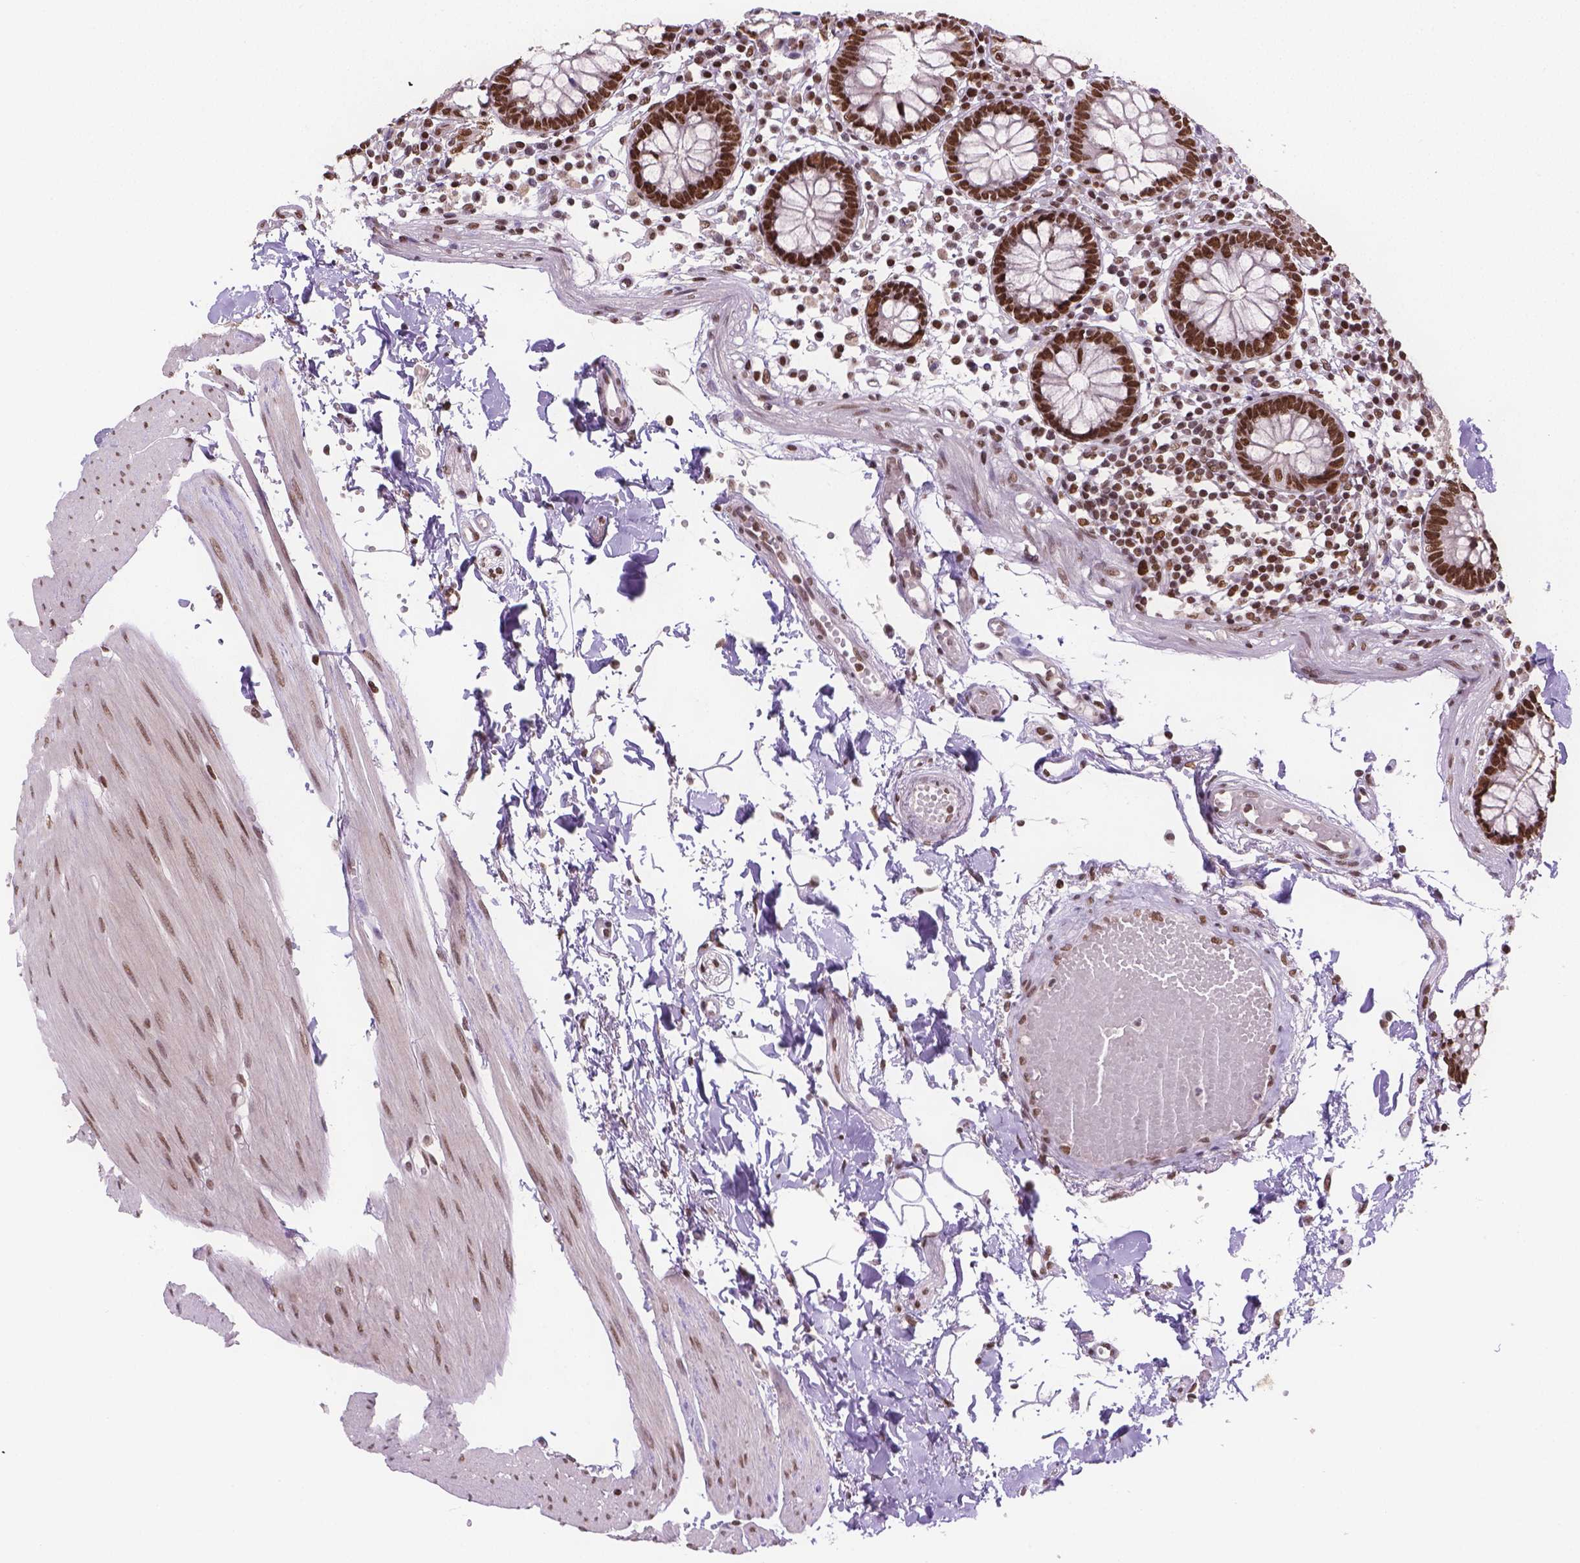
{"staining": {"intensity": "strong", "quantity": ">75%", "location": "nuclear"}, "tissue": "colon", "cell_type": "Endothelial cells", "image_type": "normal", "snomed": [{"axis": "morphology", "description": "Normal tissue, NOS"}, {"axis": "morphology", "description": "Adenocarcinoma, NOS"}, {"axis": "topography", "description": "Colon"}], "caption": "The photomicrograph displays staining of normal colon, revealing strong nuclear protein staining (brown color) within endothelial cells. (IHC, brightfield microscopy, high magnification).", "gene": "FANCE", "patient": {"sex": "male", "age": 83}}